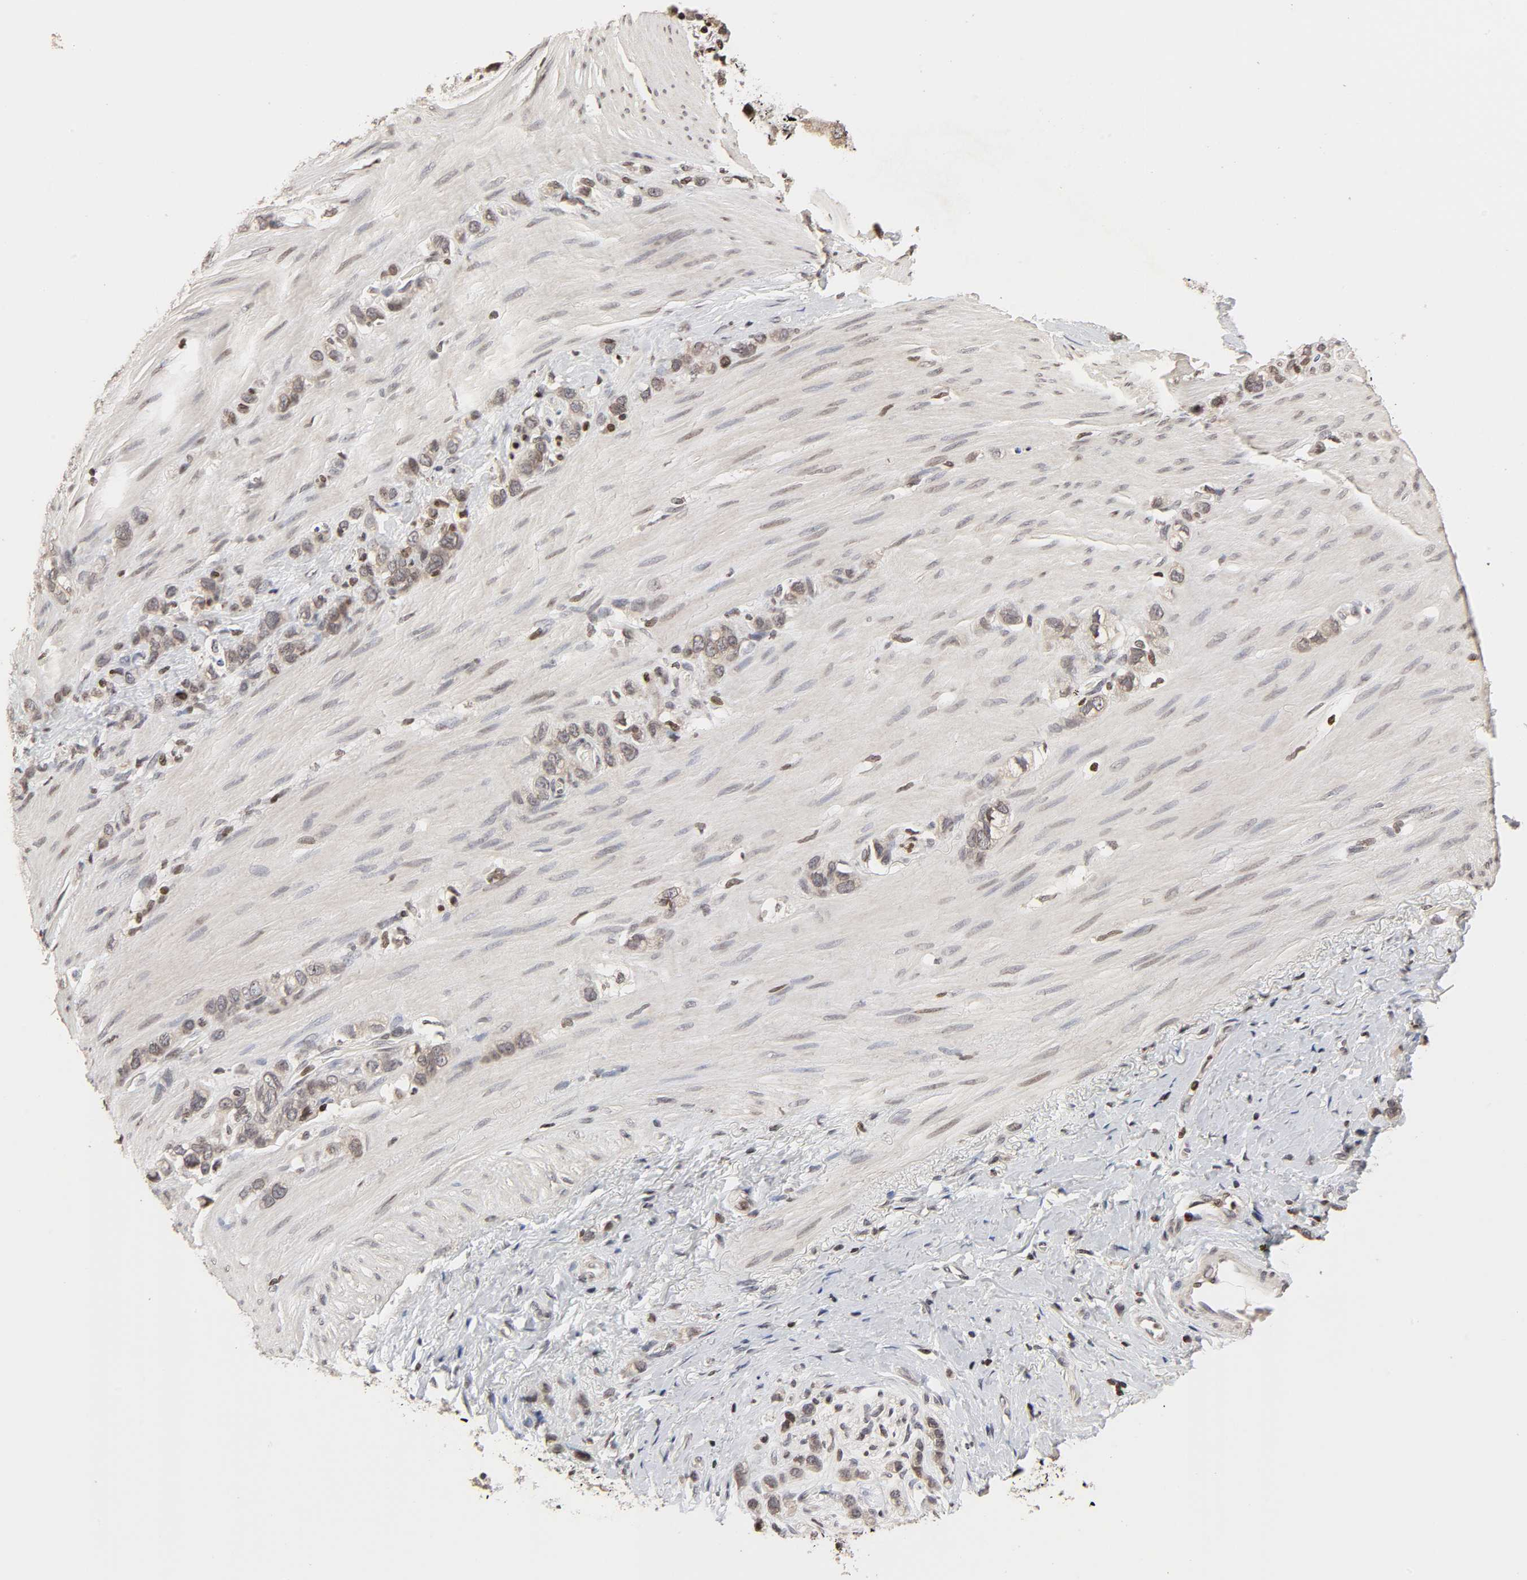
{"staining": {"intensity": "weak", "quantity": "25%-75%", "location": "cytoplasmic/membranous"}, "tissue": "stomach cancer", "cell_type": "Tumor cells", "image_type": "cancer", "snomed": [{"axis": "morphology", "description": "Normal tissue, NOS"}, {"axis": "morphology", "description": "Adenocarcinoma, NOS"}, {"axis": "morphology", "description": "Adenocarcinoma, High grade"}, {"axis": "topography", "description": "Stomach, upper"}, {"axis": "topography", "description": "Stomach"}], "caption": "Weak cytoplasmic/membranous positivity for a protein is present in approximately 25%-75% of tumor cells of stomach adenocarcinoma (high-grade) using immunohistochemistry (IHC).", "gene": "ZNF473", "patient": {"sex": "female", "age": 65}}